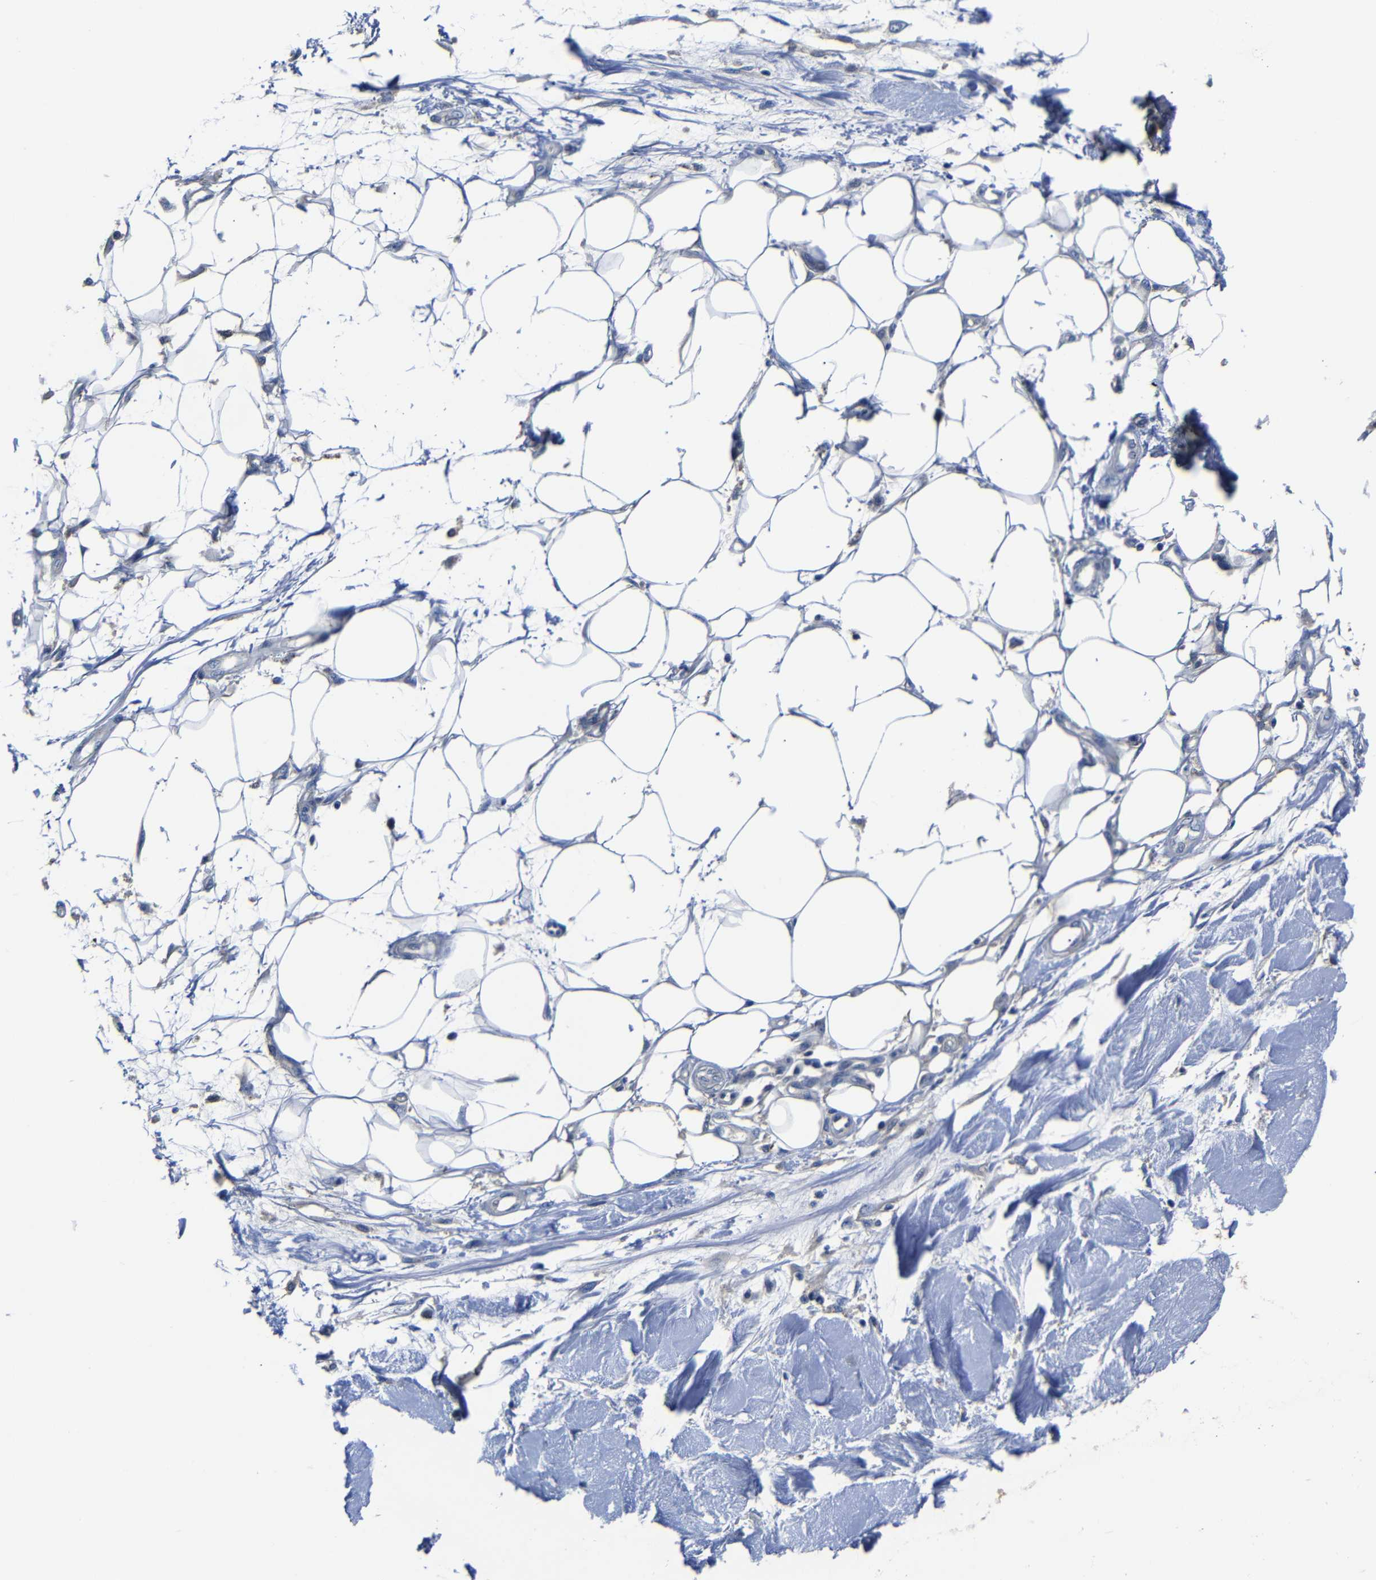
{"staining": {"intensity": "negative", "quantity": "none", "location": "none"}, "tissue": "adipose tissue", "cell_type": "Adipocytes", "image_type": "normal", "snomed": [{"axis": "morphology", "description": "Normal tissue, NOS"}, {"axis": "morphology", "description": "Squamous cell carcinoma, NOS"}, {"axis": "topography", "description": "Skin"}, {"axis": "topography", "description": "Peripheral nerve tissue"}], "caption": "An IHC histopathology image of normal adipose tissue is shown. There is no staining in adipocytes of adipose tissue. (Stains: DAB IHC with hematoxylin counter stain, Microscopy: brightfield microscopy at high magnification).", "gene": "AFDN", "patient": {"sex": "male", "age": 83}}